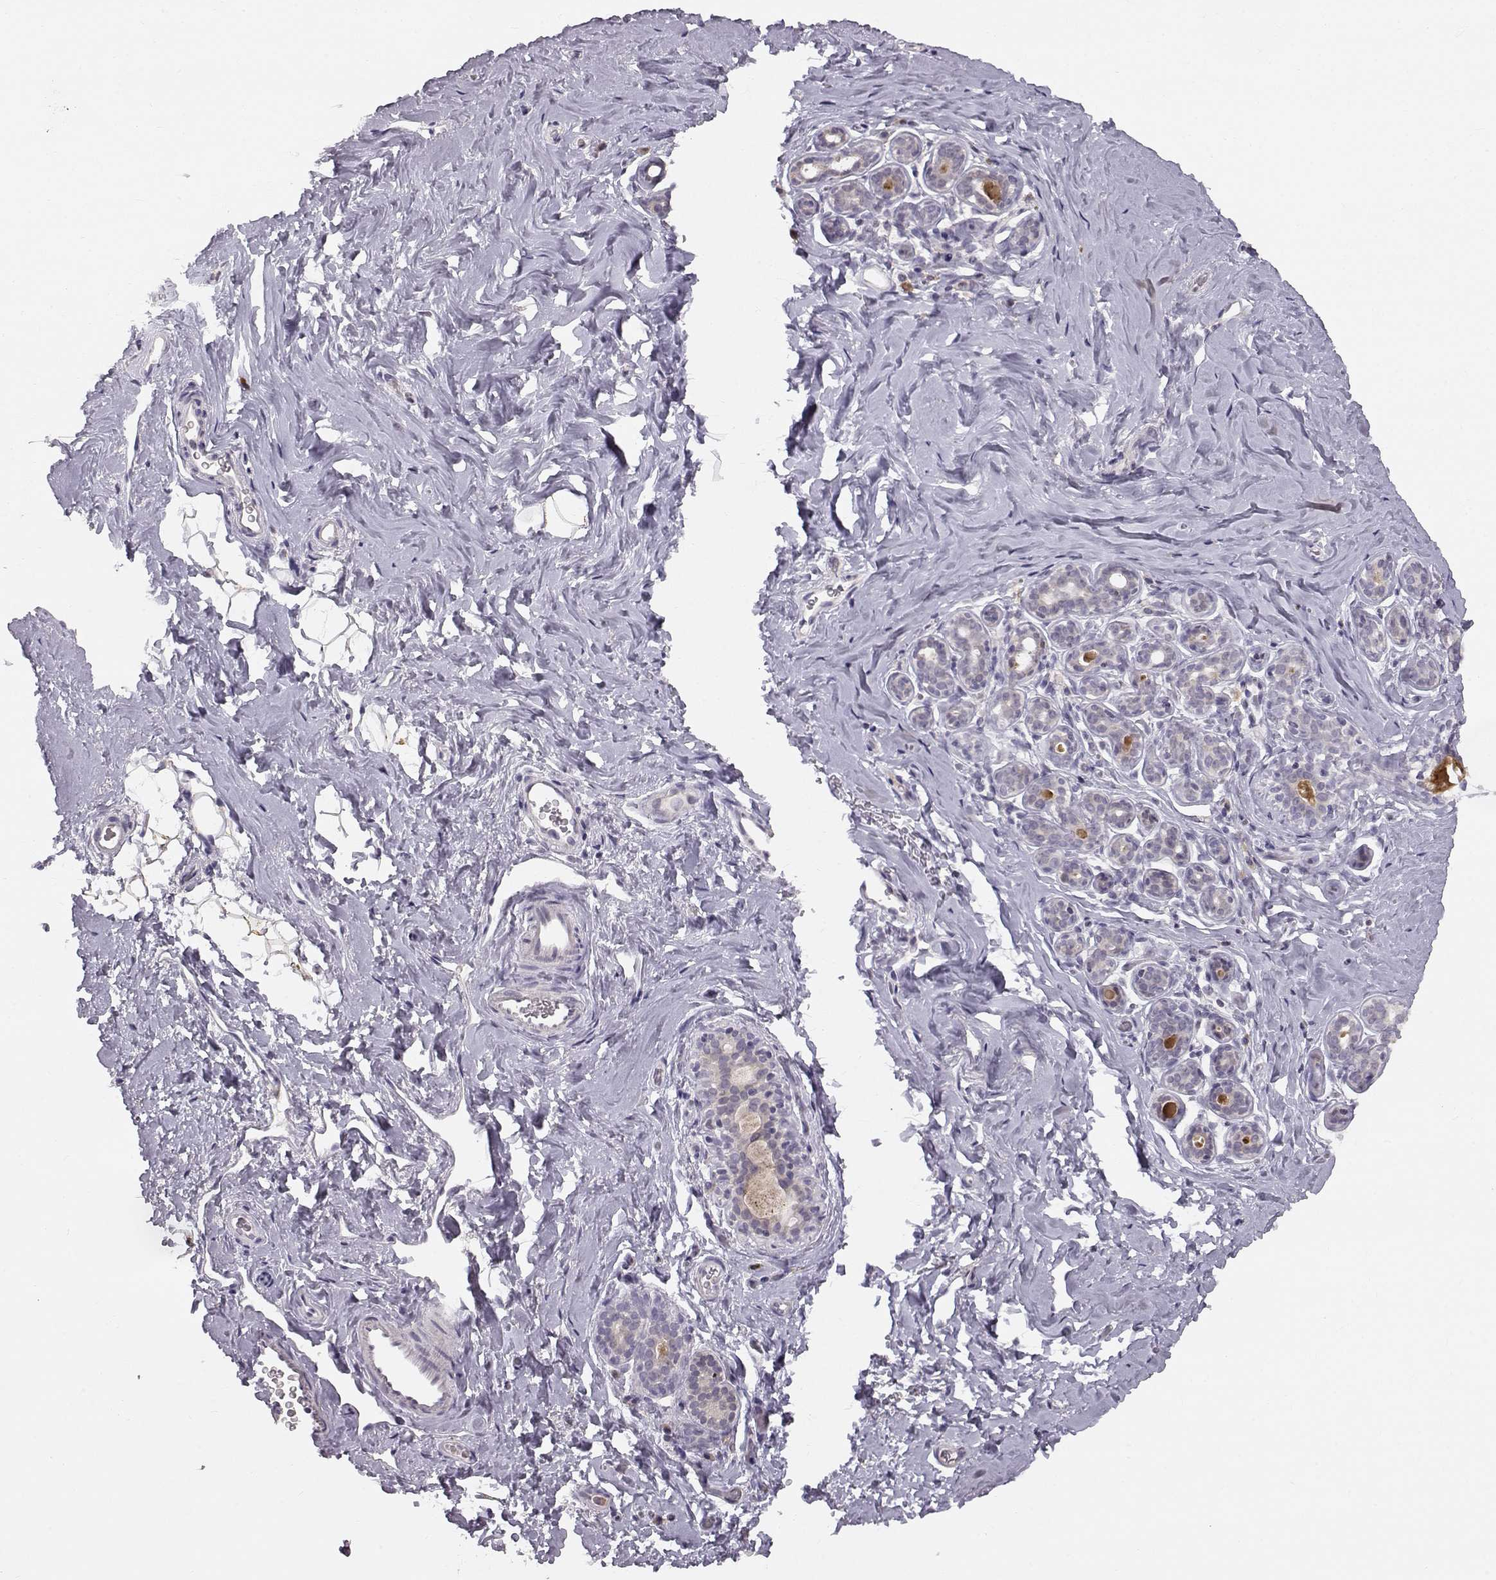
{"staining": {"intensity": "negative", "quantity": "none", "location": "none"}, "tissue": "breast", "cell_type": "Adipocytes", "image_type": "normal", "snomed": [{"axis": "morphology", "description": "Normal tissue, NOS"}, {"axis": "topography", "description": "Skin"}, {"axis": "topography", "description": "Breast"}], "caption": "Micrograph shows no protein positivity in adipocytes of unremarkable breast. Brightfield microscopy of IHC stained with DAB (3,3'-diaminobenzidine) (brown) and hematoxylin (blue), captured at high magnification.", "gene": "ACSL6", "patient": {"sex": "female", "age": 43}}